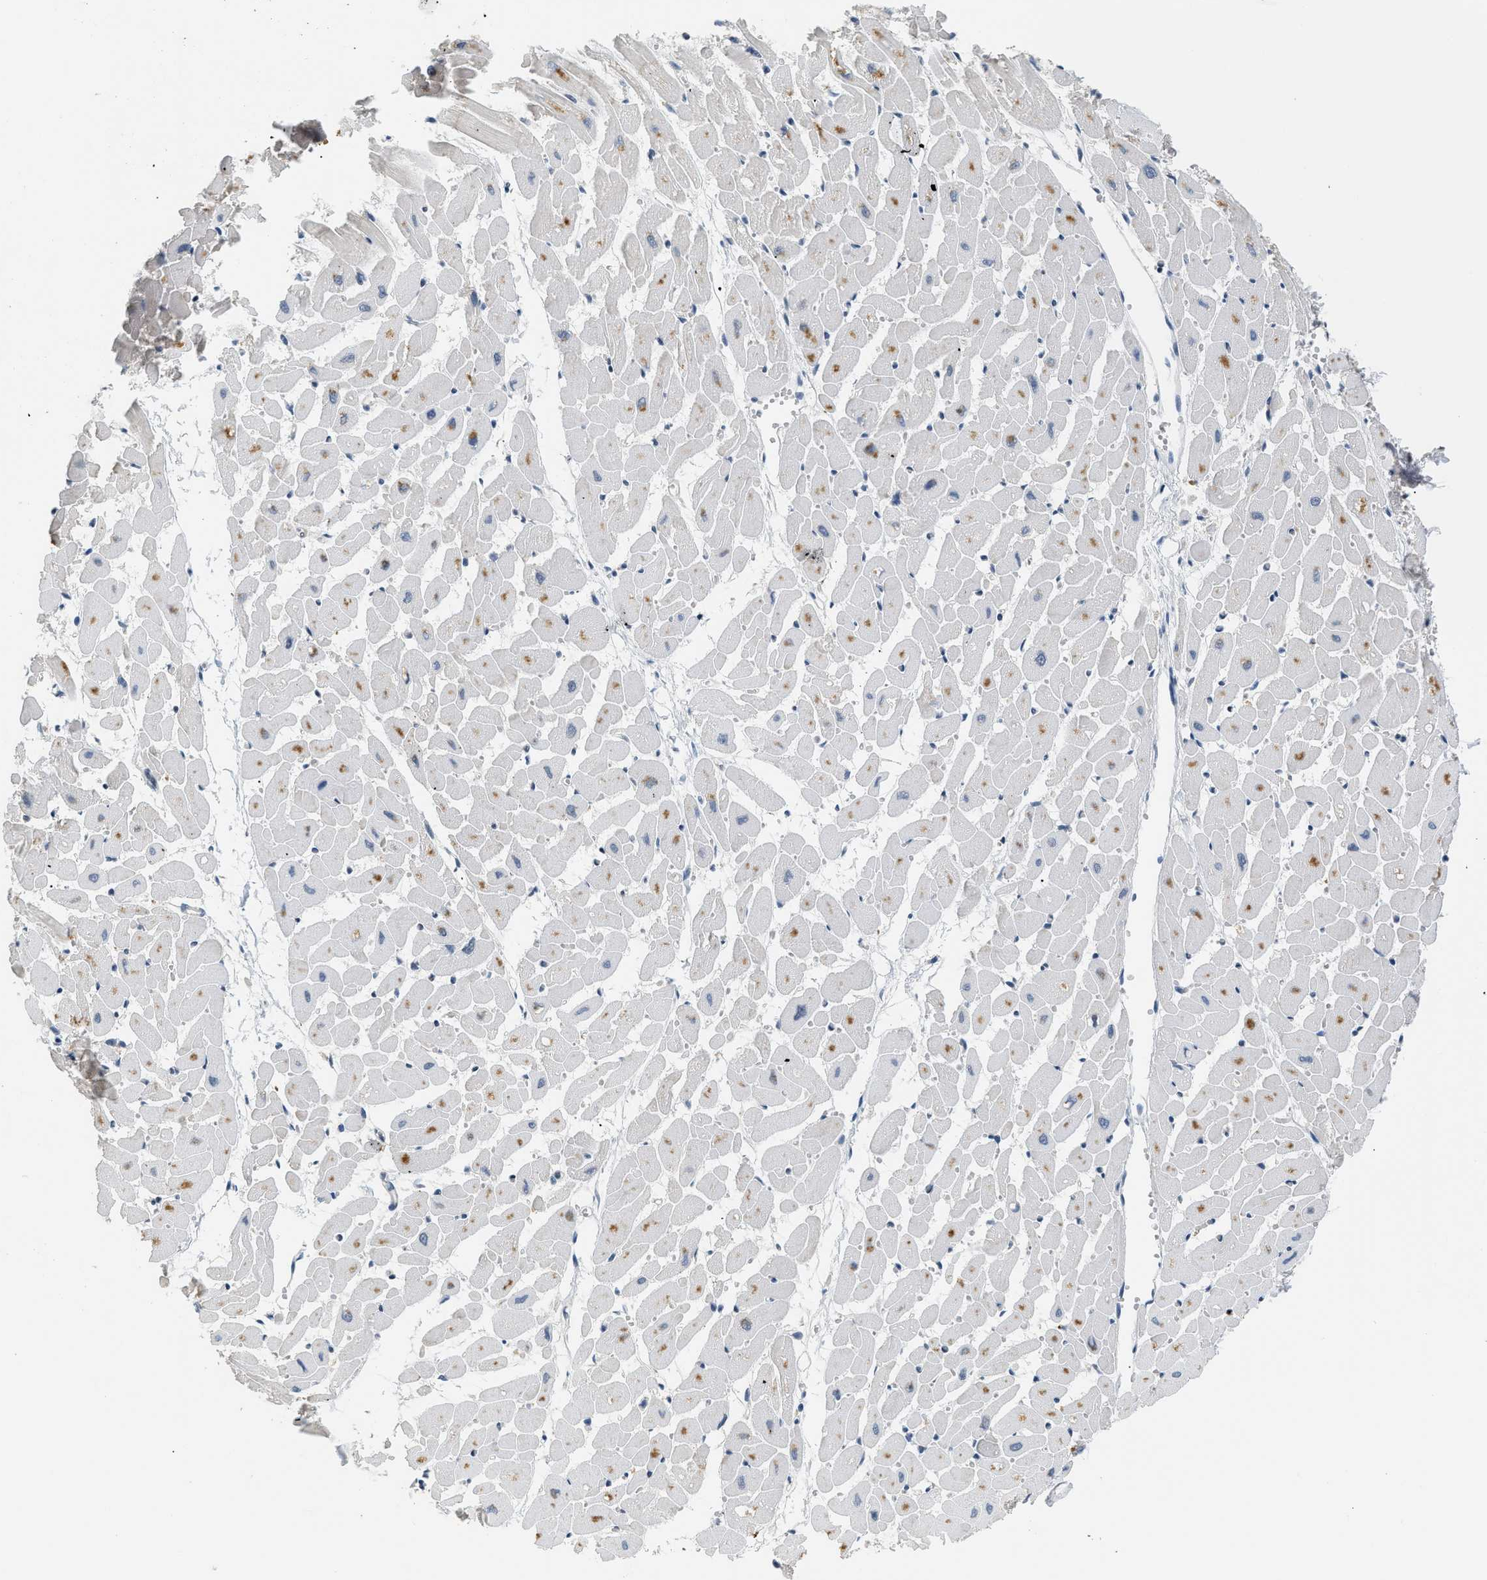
{"staining": {"intensity": "moderate", "quantity": "<25%", "location": "cytoplasmic/membranous"}, "tissue": "heart muscle", "cell_type": "Cardiomyocytes", "image_type": "normal", "snomed": [{"axis": "morphology", "description": "Normal tissue, NOS"}, {"axis": "topography", "description": "Heart"}], "caption": "Heart muscle stained with immunohistochemistry shows moderate cytoplasmic/membranous positivity in approximately <25% of cardiomyocytes. (brown staining indicates protein expression, while blue staining denotes nuclei).", "gene": "MZF1", "patient": {"sex": "female", "age": 19}}